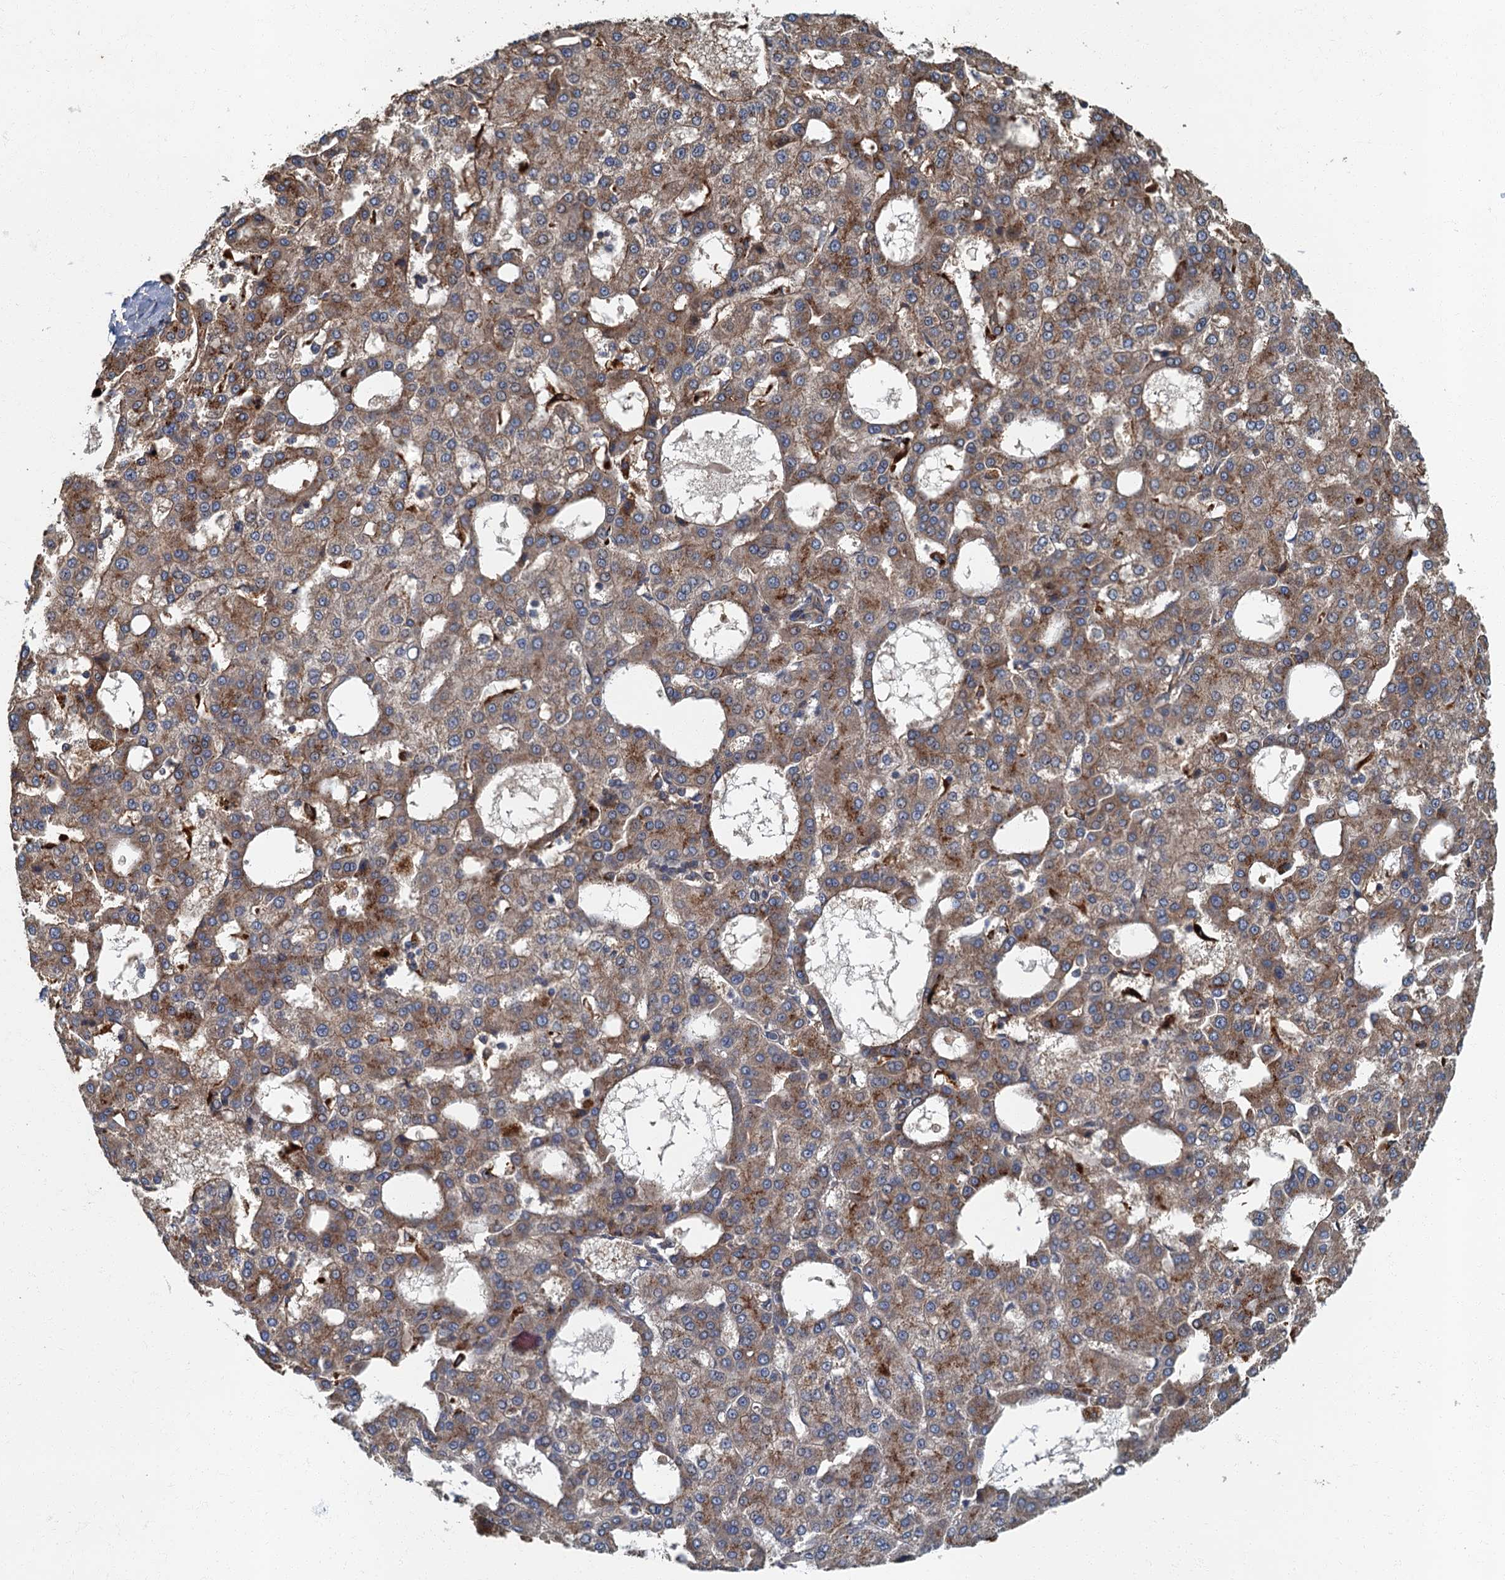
{"staining": {"intensity": "moderate", "quantity": ">75%", "location": "cytoplasmic/membranous"}, "tissue": "liver cancer", "cell_type": "Tumor cells", "image_type": "cancer", "snomed": [{"axis": "morphology", "description": "Carcinoma, Hepatocellular, NOS"}, {"axis": "topography", "description": "Liver"}], "caption": "Liver cancer (hepatocellular carcinoma) tissue demonstrates moderate cytoplasmic/membranous staining in approximately >75% of tumor cells The staining was performed using DAB (3,3'-diaminobenzidine) to visualize the protein expression in brown, while the nuclei were stained in blue with hematoxylin (Magnification: 20x).", "gene": "ARL11", "patient": {"sex": "male", "age": 47}}